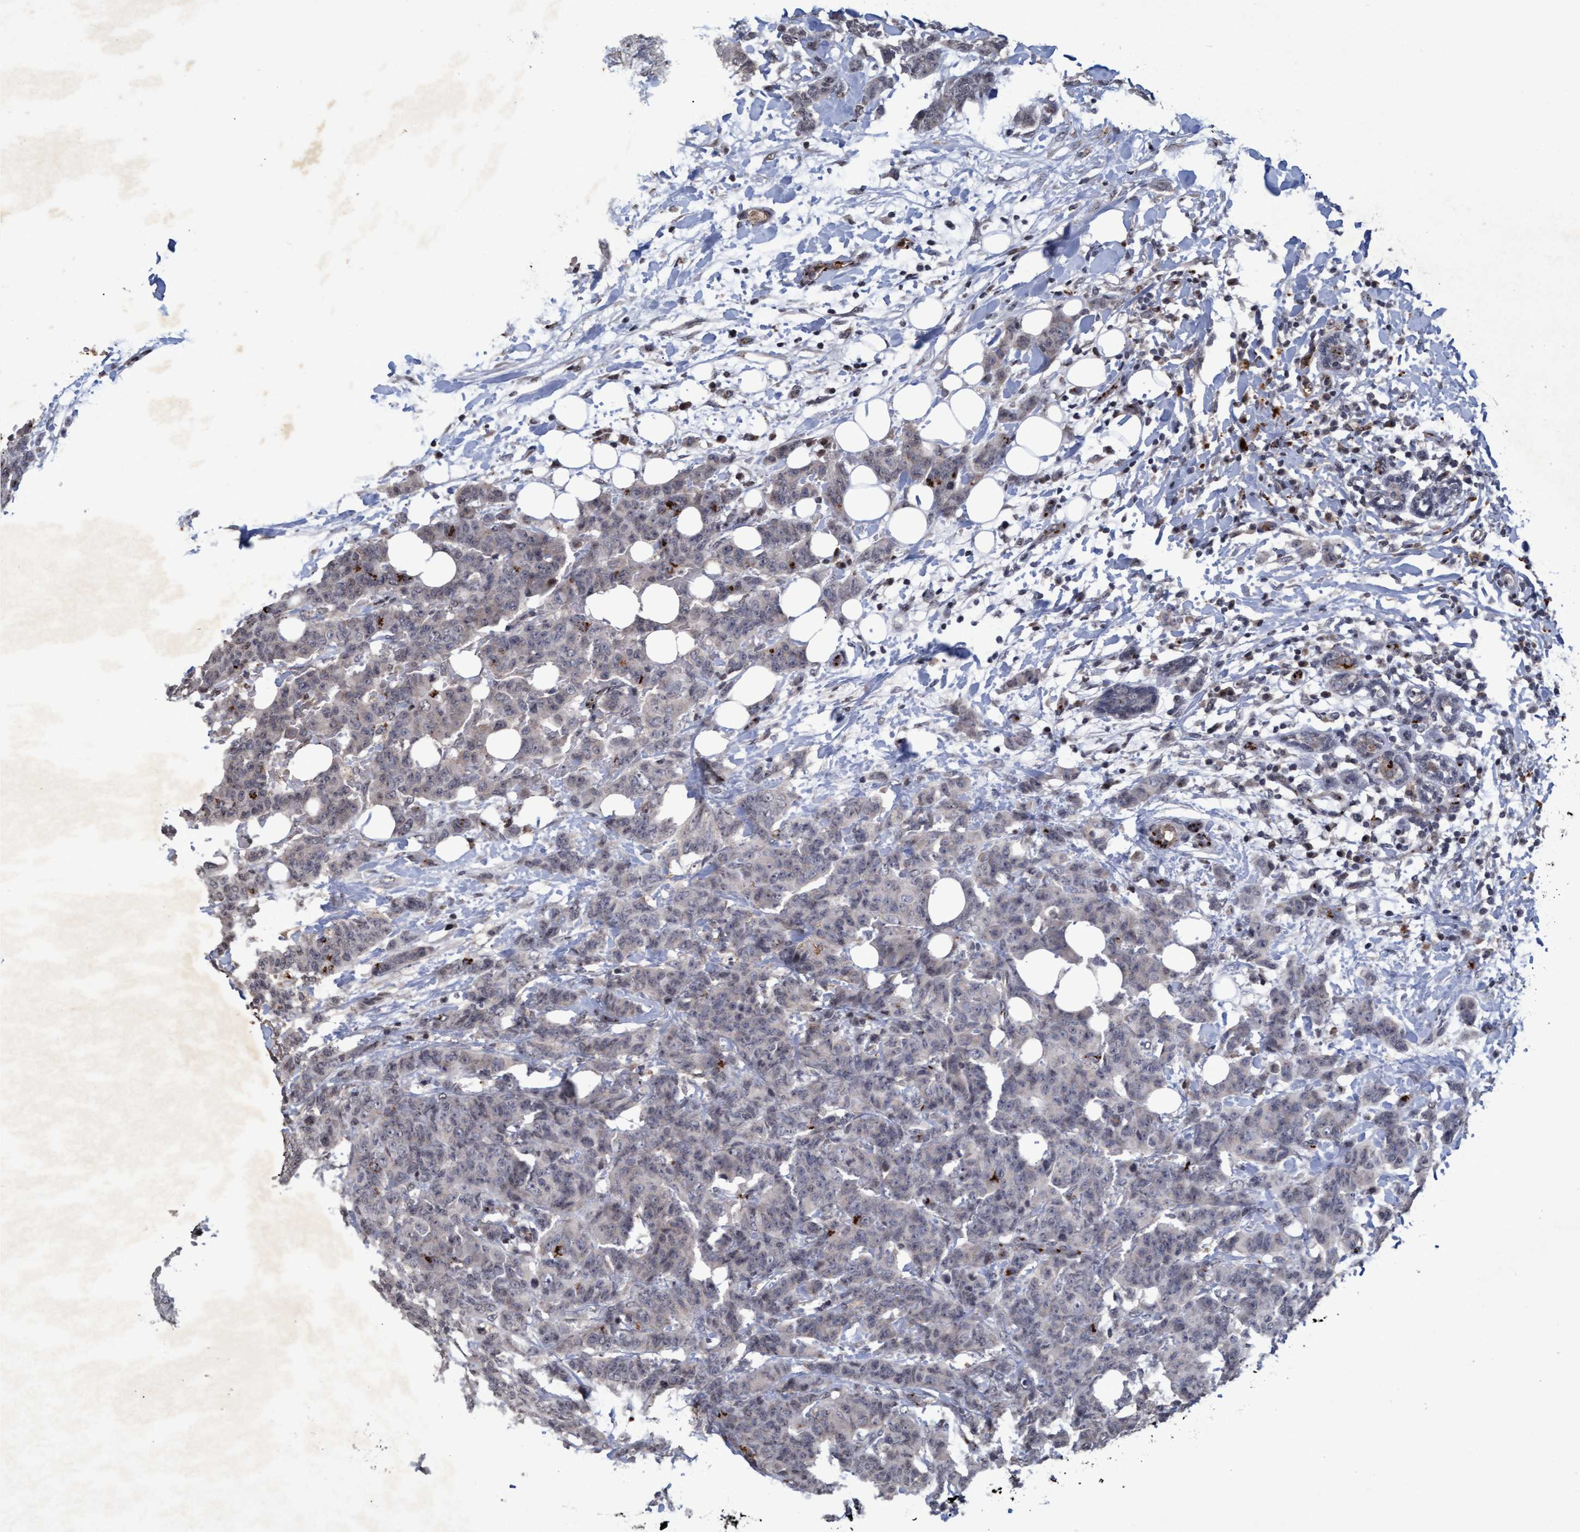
{"staining": {"intensity": "negative", "quantity": "none", "location": "none"}, "tissue": "breast cancer", "cell_type": "Tumor cells", "image_type": "cancer", "snomed": [{"axis": "morphology", "description": "Normal tissue, NOS"}, {"axis": "morphology", "description": "Duct carcinoma"}, {"axis": "topography", "description": "Breast"}], "caption": "The image shows no staining of tumor cells in invasive ductal carcinoma (breast).", "gene": "GALC", "patient": {"sex": "female", "age": 40}}